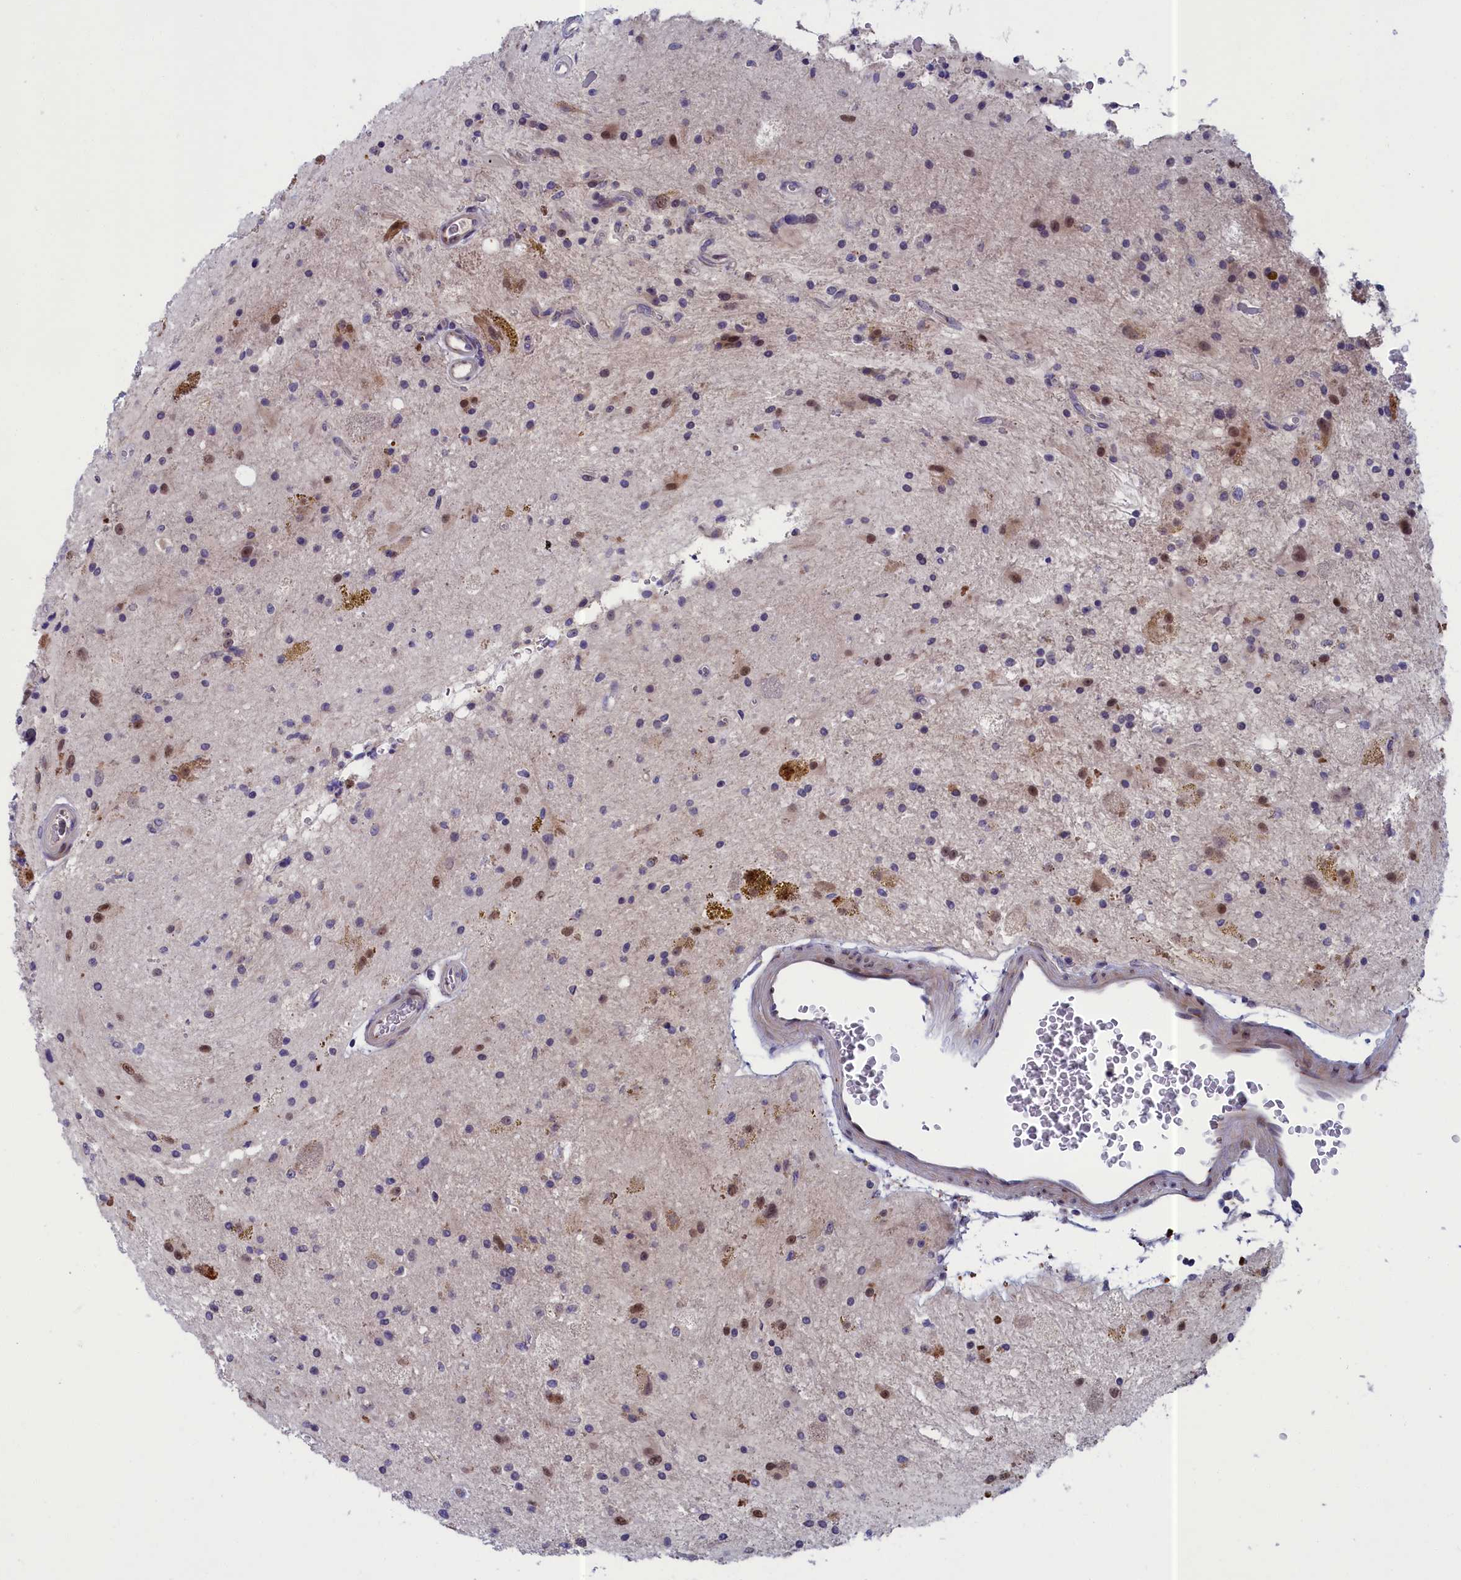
{"staining": {"intensity": "moderate", "quantity": "<25%", "location": "nuclear"}, "tissue": "glioma", "cell_type": "Tumor cells", "image_type": "cancer", "snomed": [{"axis": "morphology", "description": "Glioma, malignant, High grade"}, {"axis": "topography", "description": "Brain"}], "caption": "Glioma tissue shows moderate nuclear staining in about <25% of tumor cells, visualized by immunohistochemistry.", "gene": "LIG1", "patient": {"sex": "male", "age": 34}}